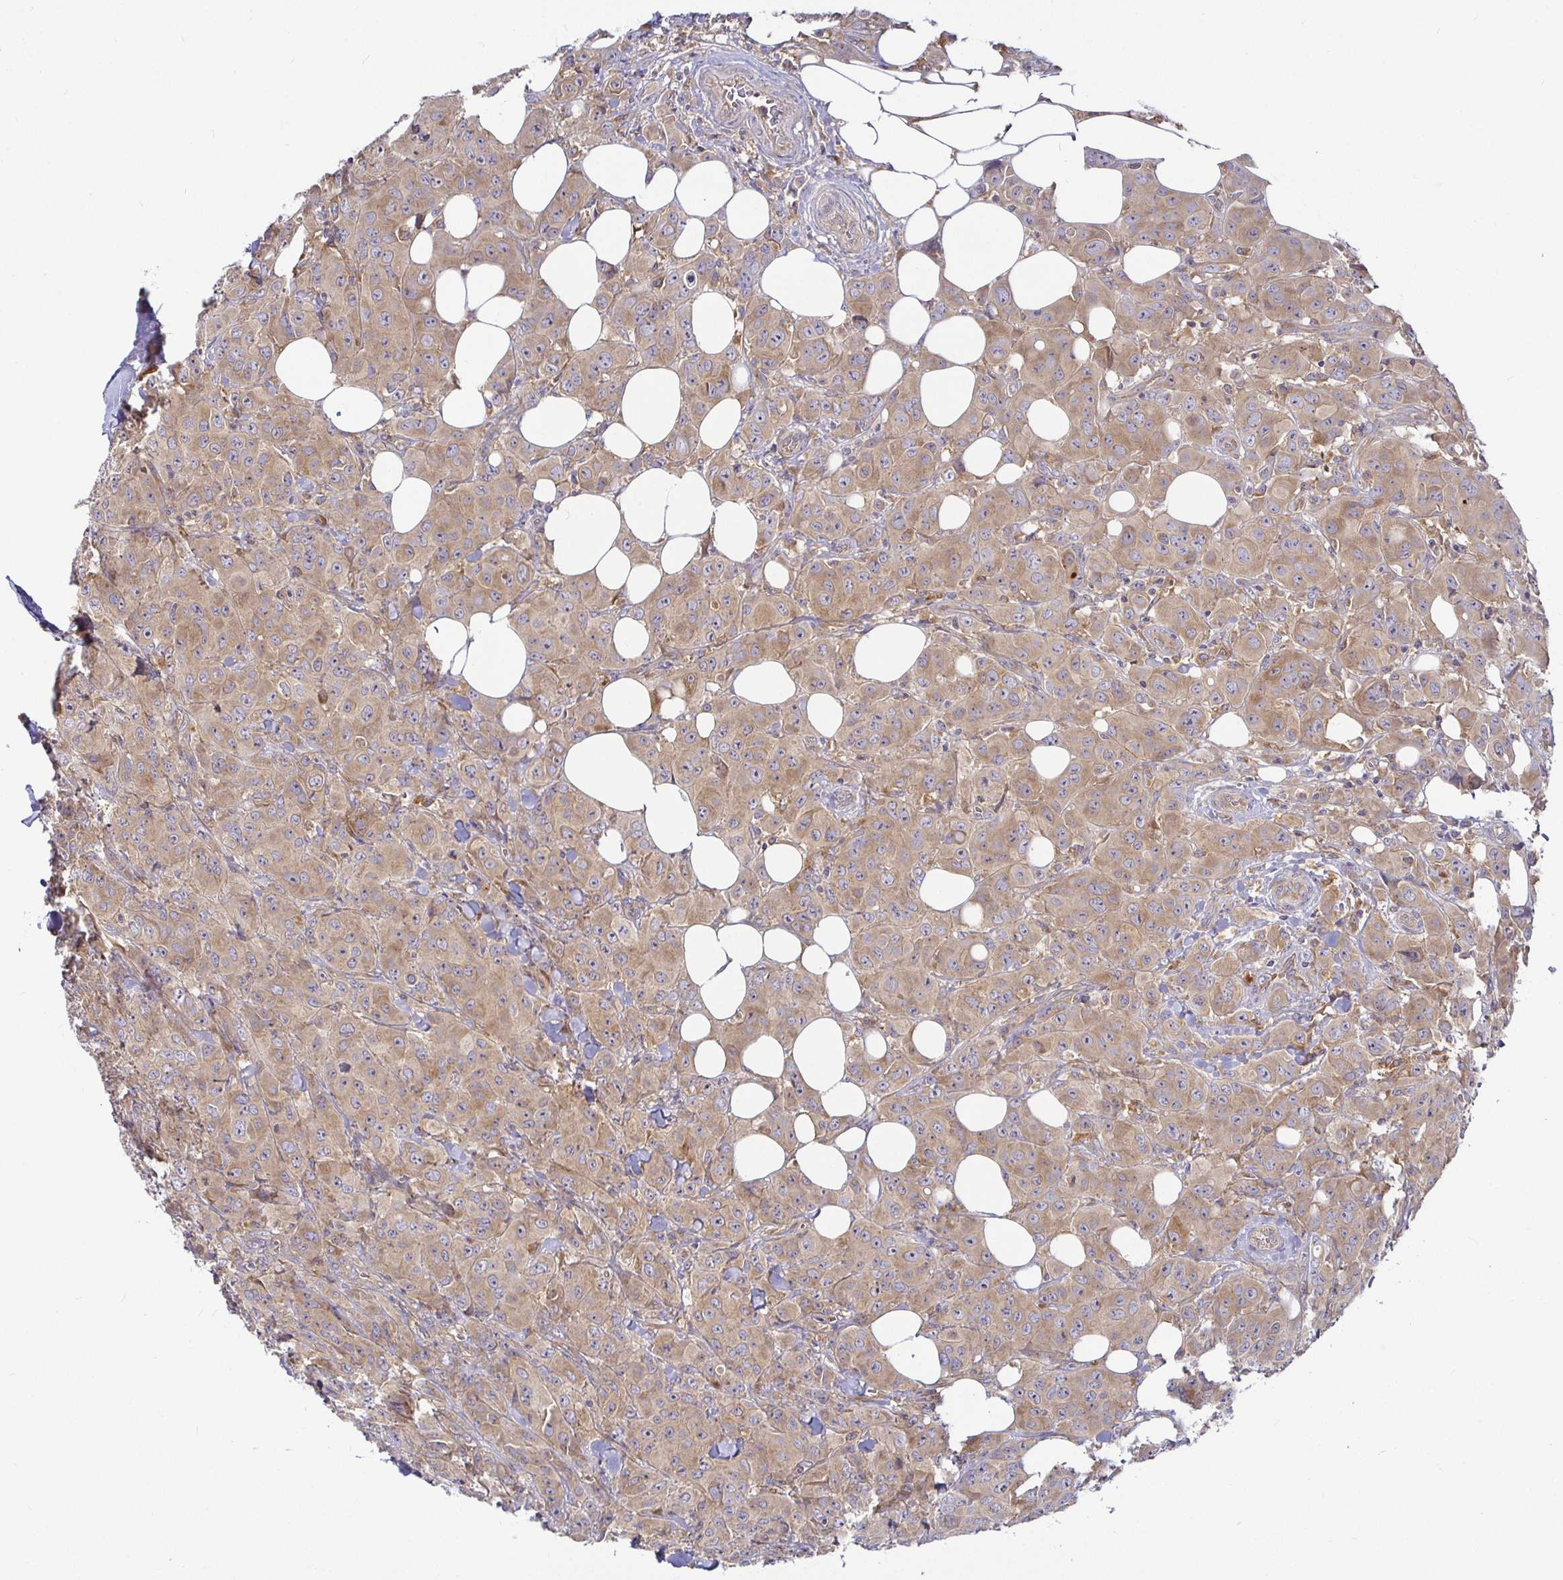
{"staining": {"intensity": "moderate", "quantity": ">75%", "location": "cytoplasmic/membranous"}, "tissue": "breast cancer", "cell_type": "Tumor cells", "image_type": "cancer", "snomed": [{"axis": "morphology", "description": "Normal tissue, NOS"}, {"axis": "morphology", "description": "Duct carcinoma"}, {"axis": "topography", "description": "Breast"}], "caption": "Protein expression analysis of human invasive ductal carcinoma (breast) reveals moderate cytoplasmic/membranous expression in approximately >75% of tumor cells. (DAB (3,3'-diaminobenzidine) IHC with brightfield microscopy, high magnification).", "gene": "SNX8", "patient": {"sex": "female", "age": 43}}